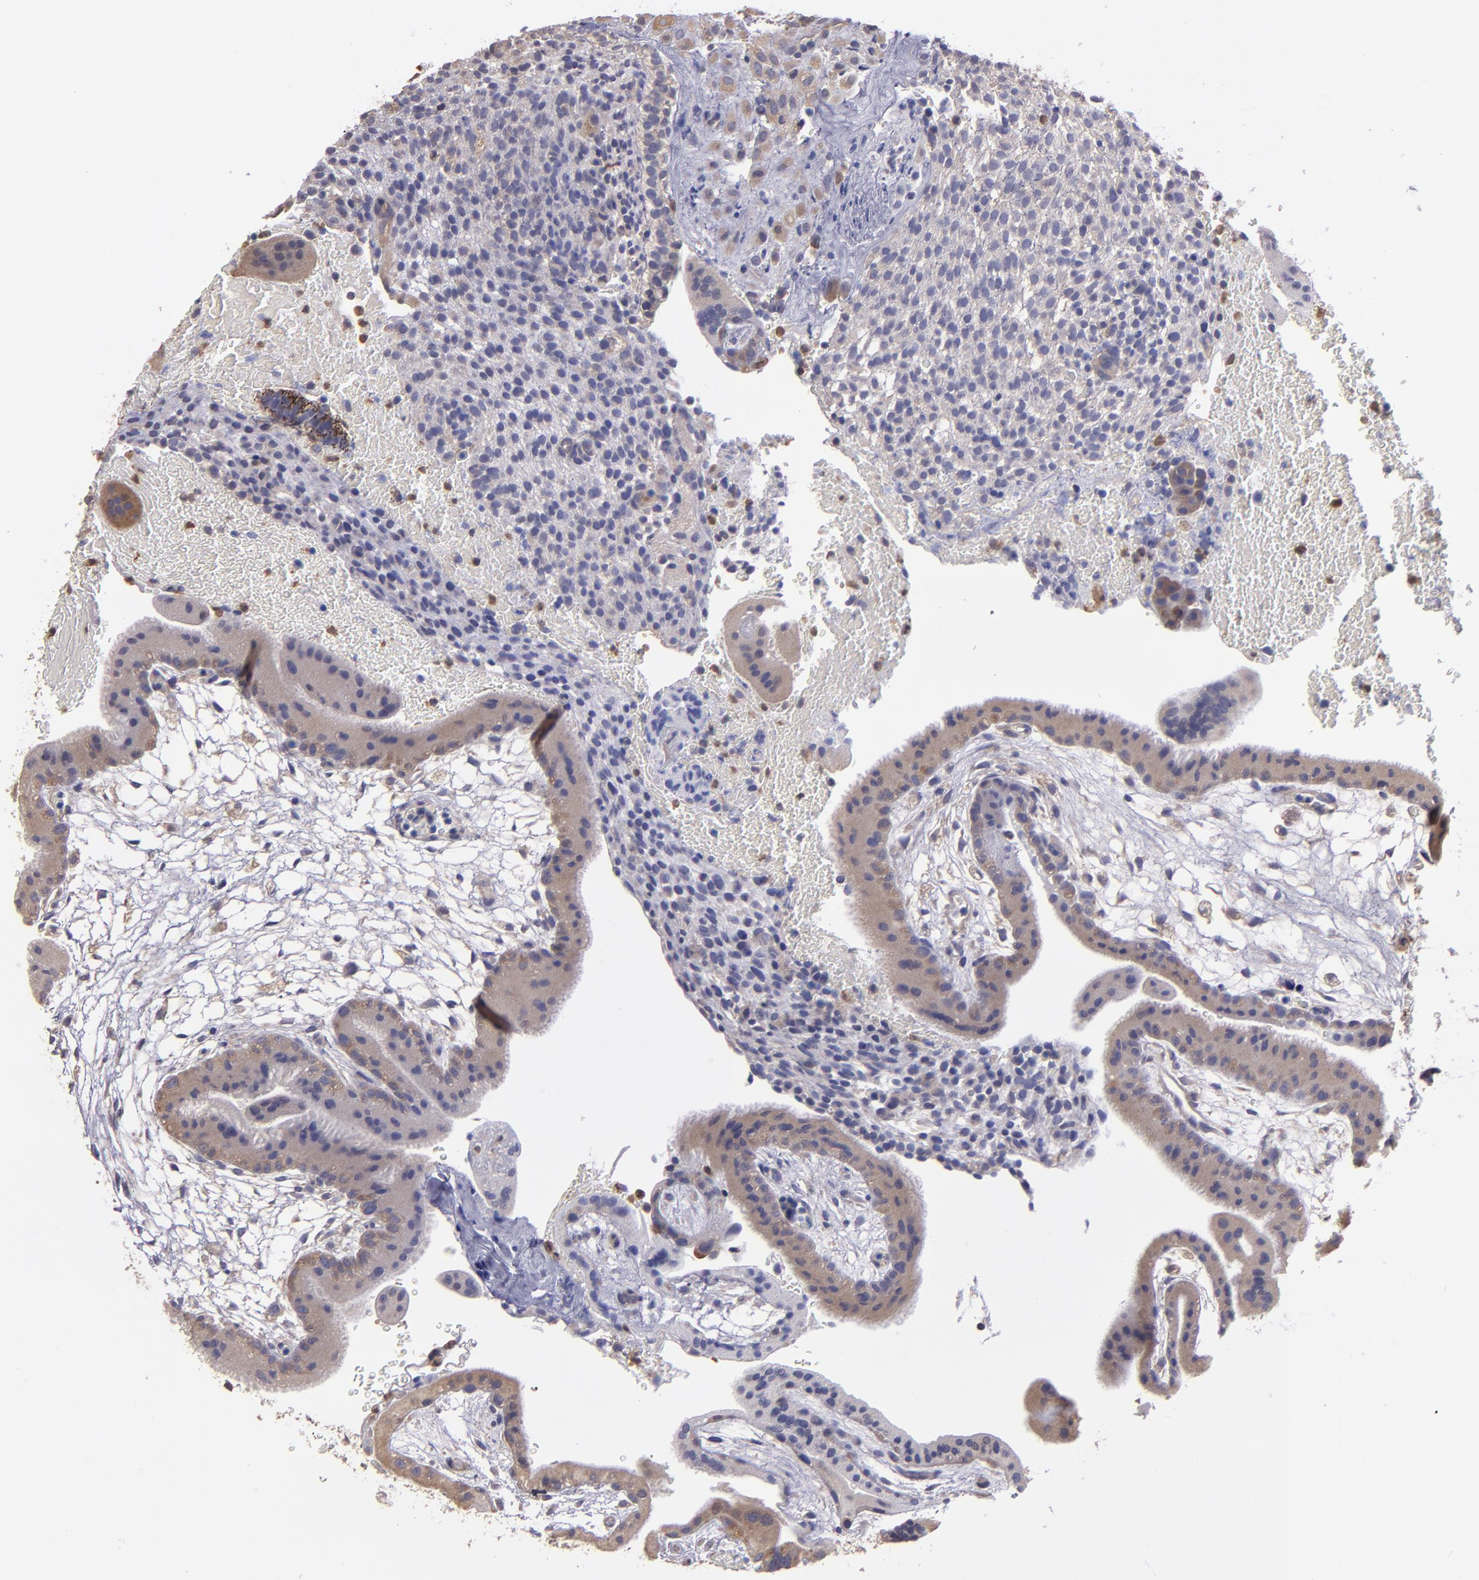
{"staining": {"intensity": "weak", "quantity": "25%-75%", "location": "cytoplasmic/membranous"}, "tissue": "placenta", "cell_type": "Decidual cells", "image_type": "normal", "snomed": [{"axis": "morphology", "description": "Normal tissue, NOS"}, {"axis": "topography", "description": "Placenta"}], "caption": "Protein analysis of benign placenta reveals weak cytoplasmic/membranous staining in approximately 25%-75% of decidual cells.", "gene": "CARS1", "patient": {"sex": "female", "age": 19}}